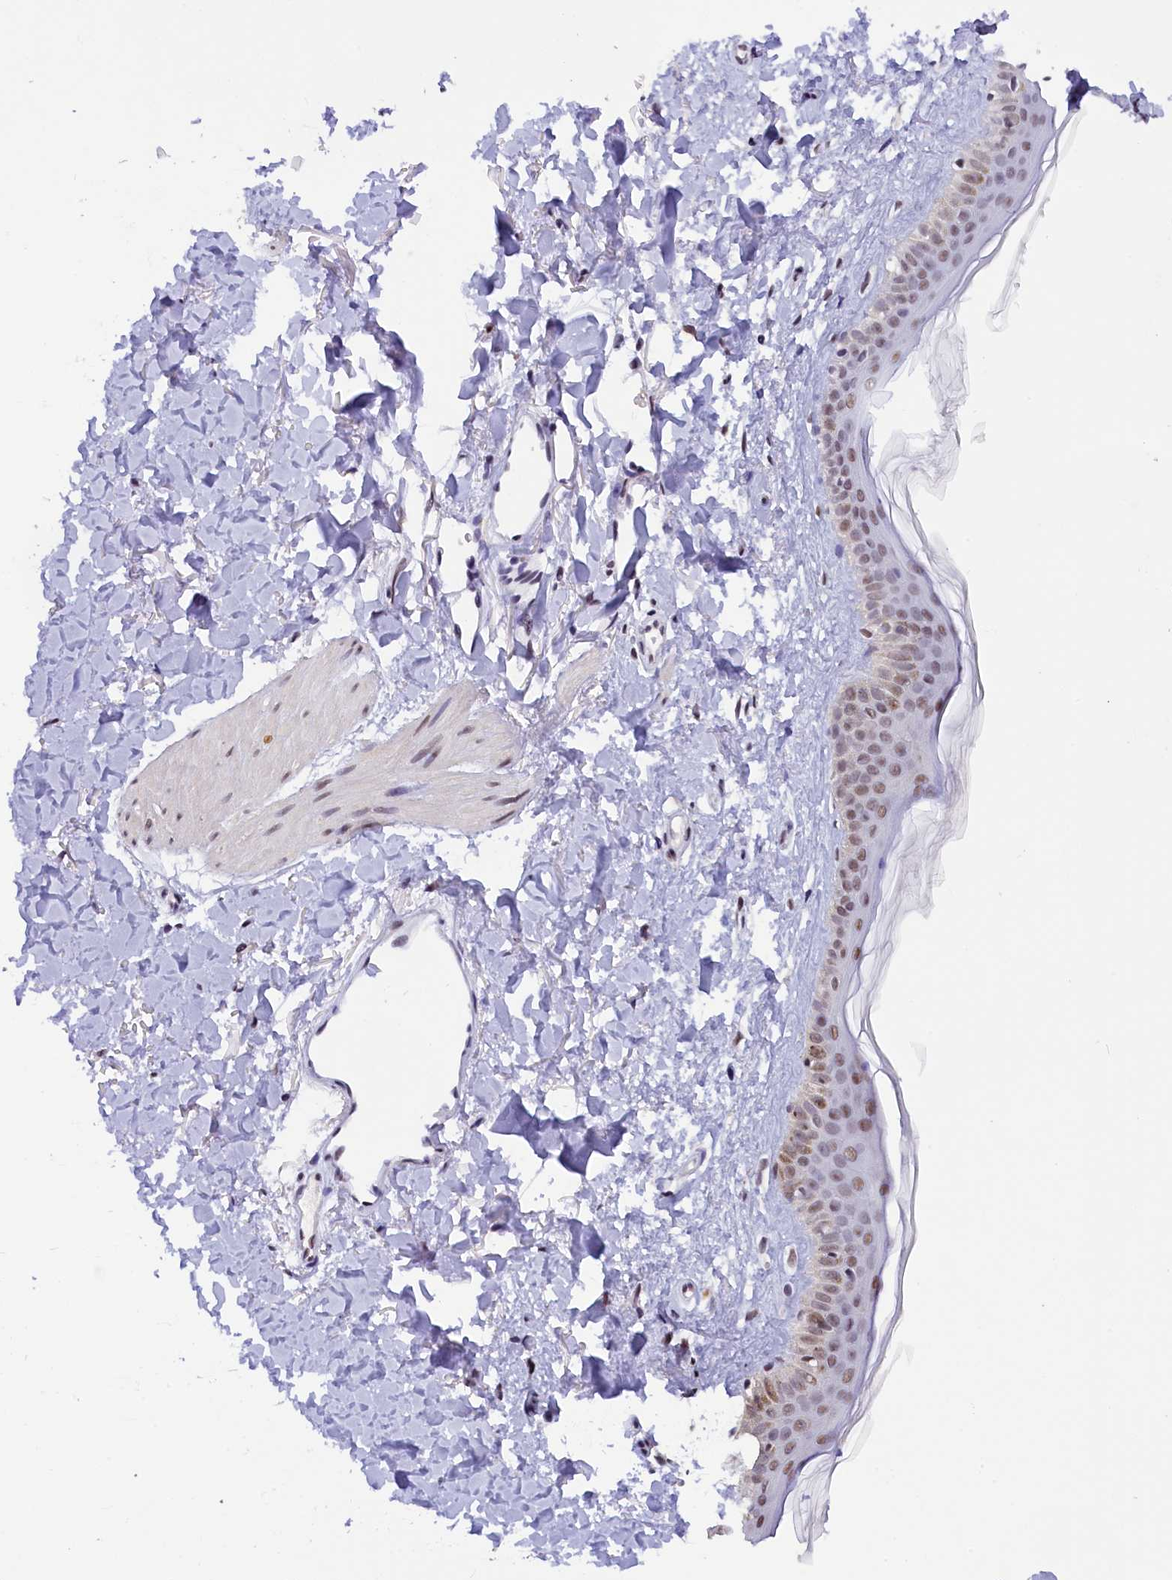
{"staining": {"intensity": "weak", "quantity": ">75%", "location": "nuclear"}, "tissue": "skin", "cell_type": "Fibroblasts", "image_type": "normal", "snomed": [{"axis": "morphology", "description": "Normal tissue, NOS"}, {"axis": "topography", "description": "Skin"}], "caption": "Immunohistochemistry of normal human skin exhibits low levels of weak nuclear staining in about >75% of fibroblasts. (brown staining indicates protein expression, while blue staining denotes nuclei).", "gene": "ZC3H4", "patient": {"sex": "female", "age": 58}}